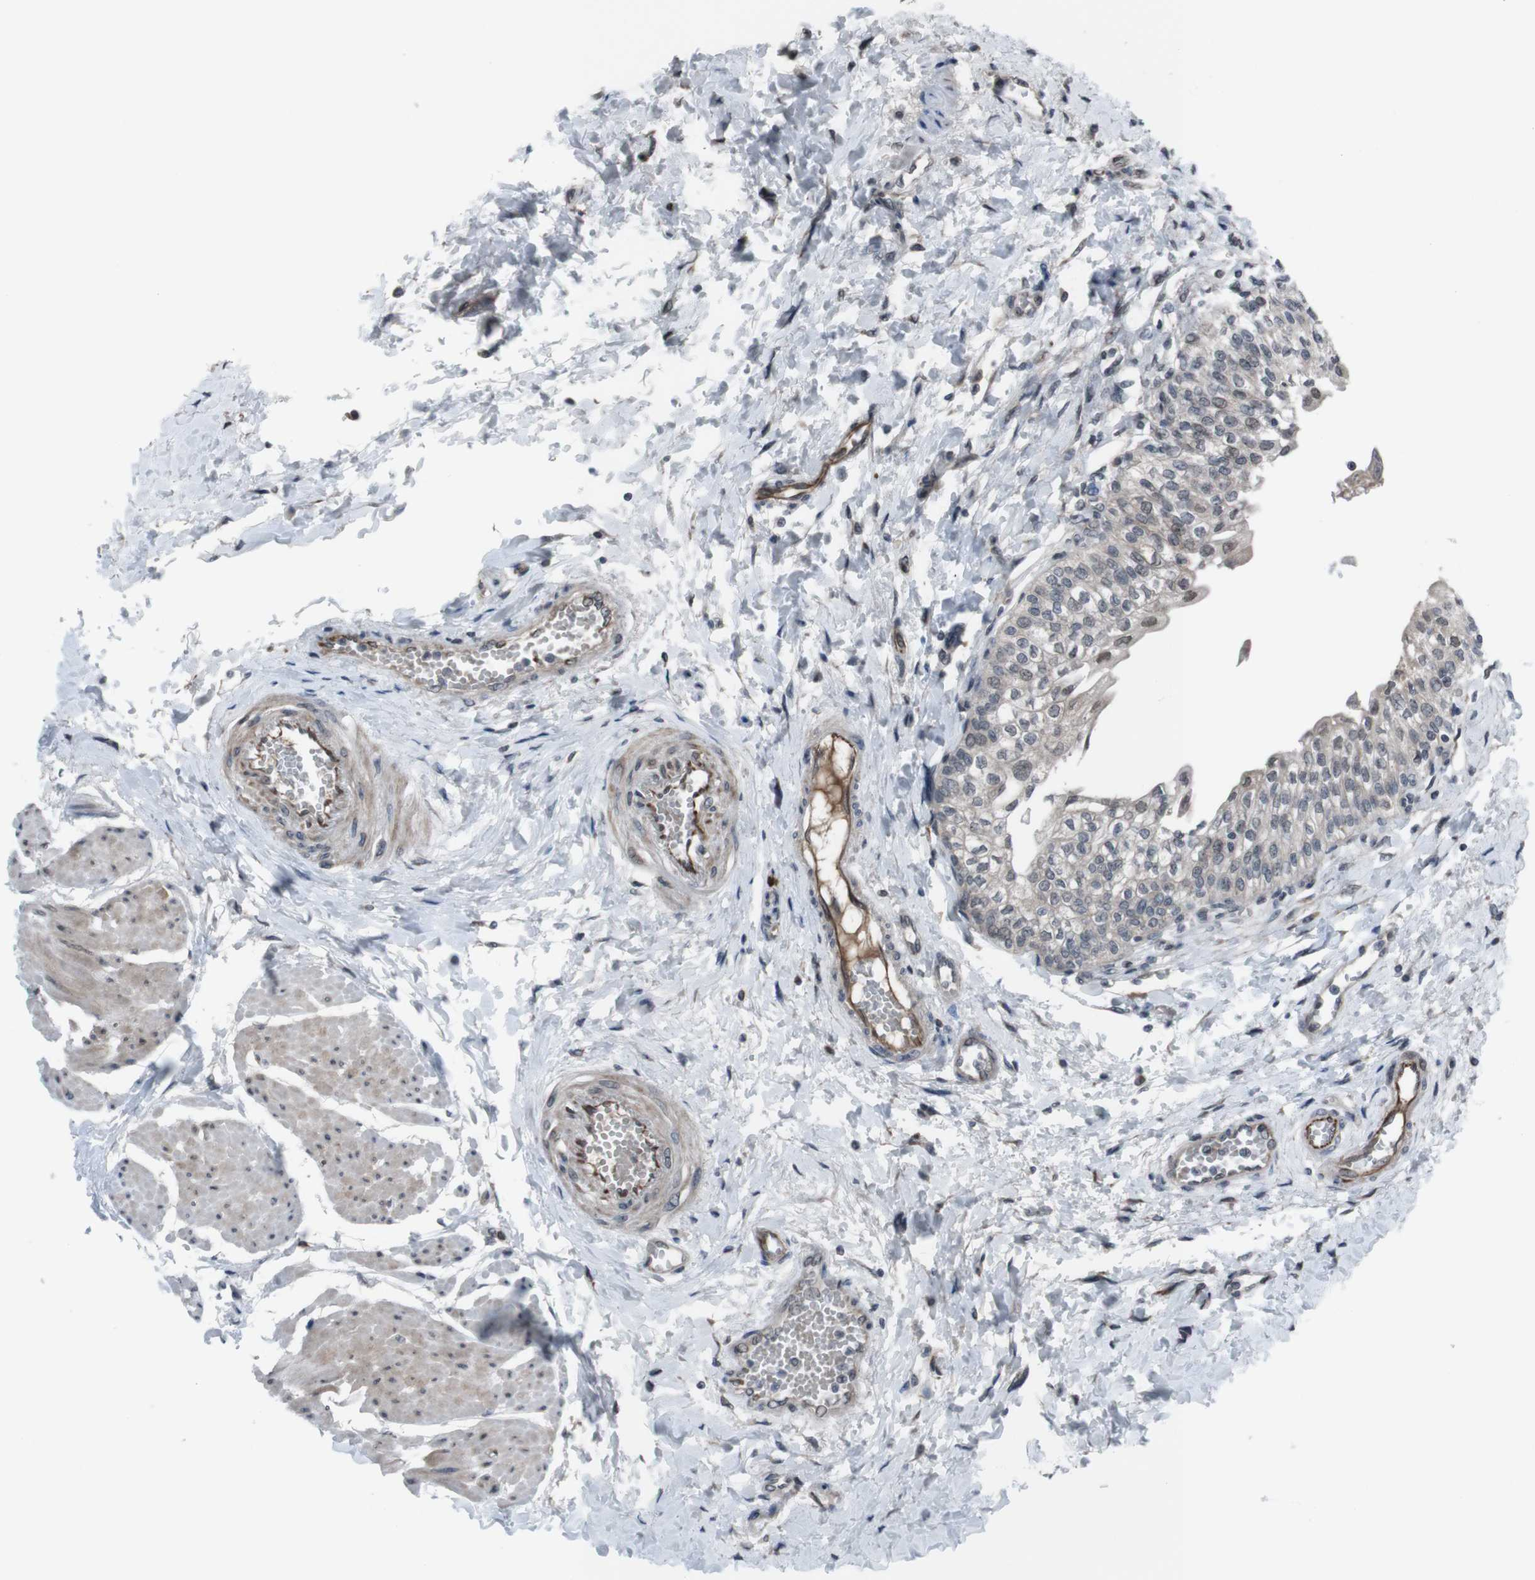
{"staining": {"intensity": "moderate", "quantity": "25%-75%", "location": "nuclear"}, "tissue": "urinary bladder", "cell_type": "Urothelial cells", "image_type": "normal", "snomed": [{"axis": "morphology", "description": "Normal tissue, NOS"}, {"axis": "topography", "description": "Urinary bladder"}], "caption": "Urothelial cells reveal moderate nuclear staining in about 25%-75% of cells in unremarkable urinary bladder. (Stains: DAB in brown, nuclei in blue, Microscopy: brightfield microscopy at high magnification).", "gene": "SS18L1", "patient": {"sex": "male", "age": 55}}